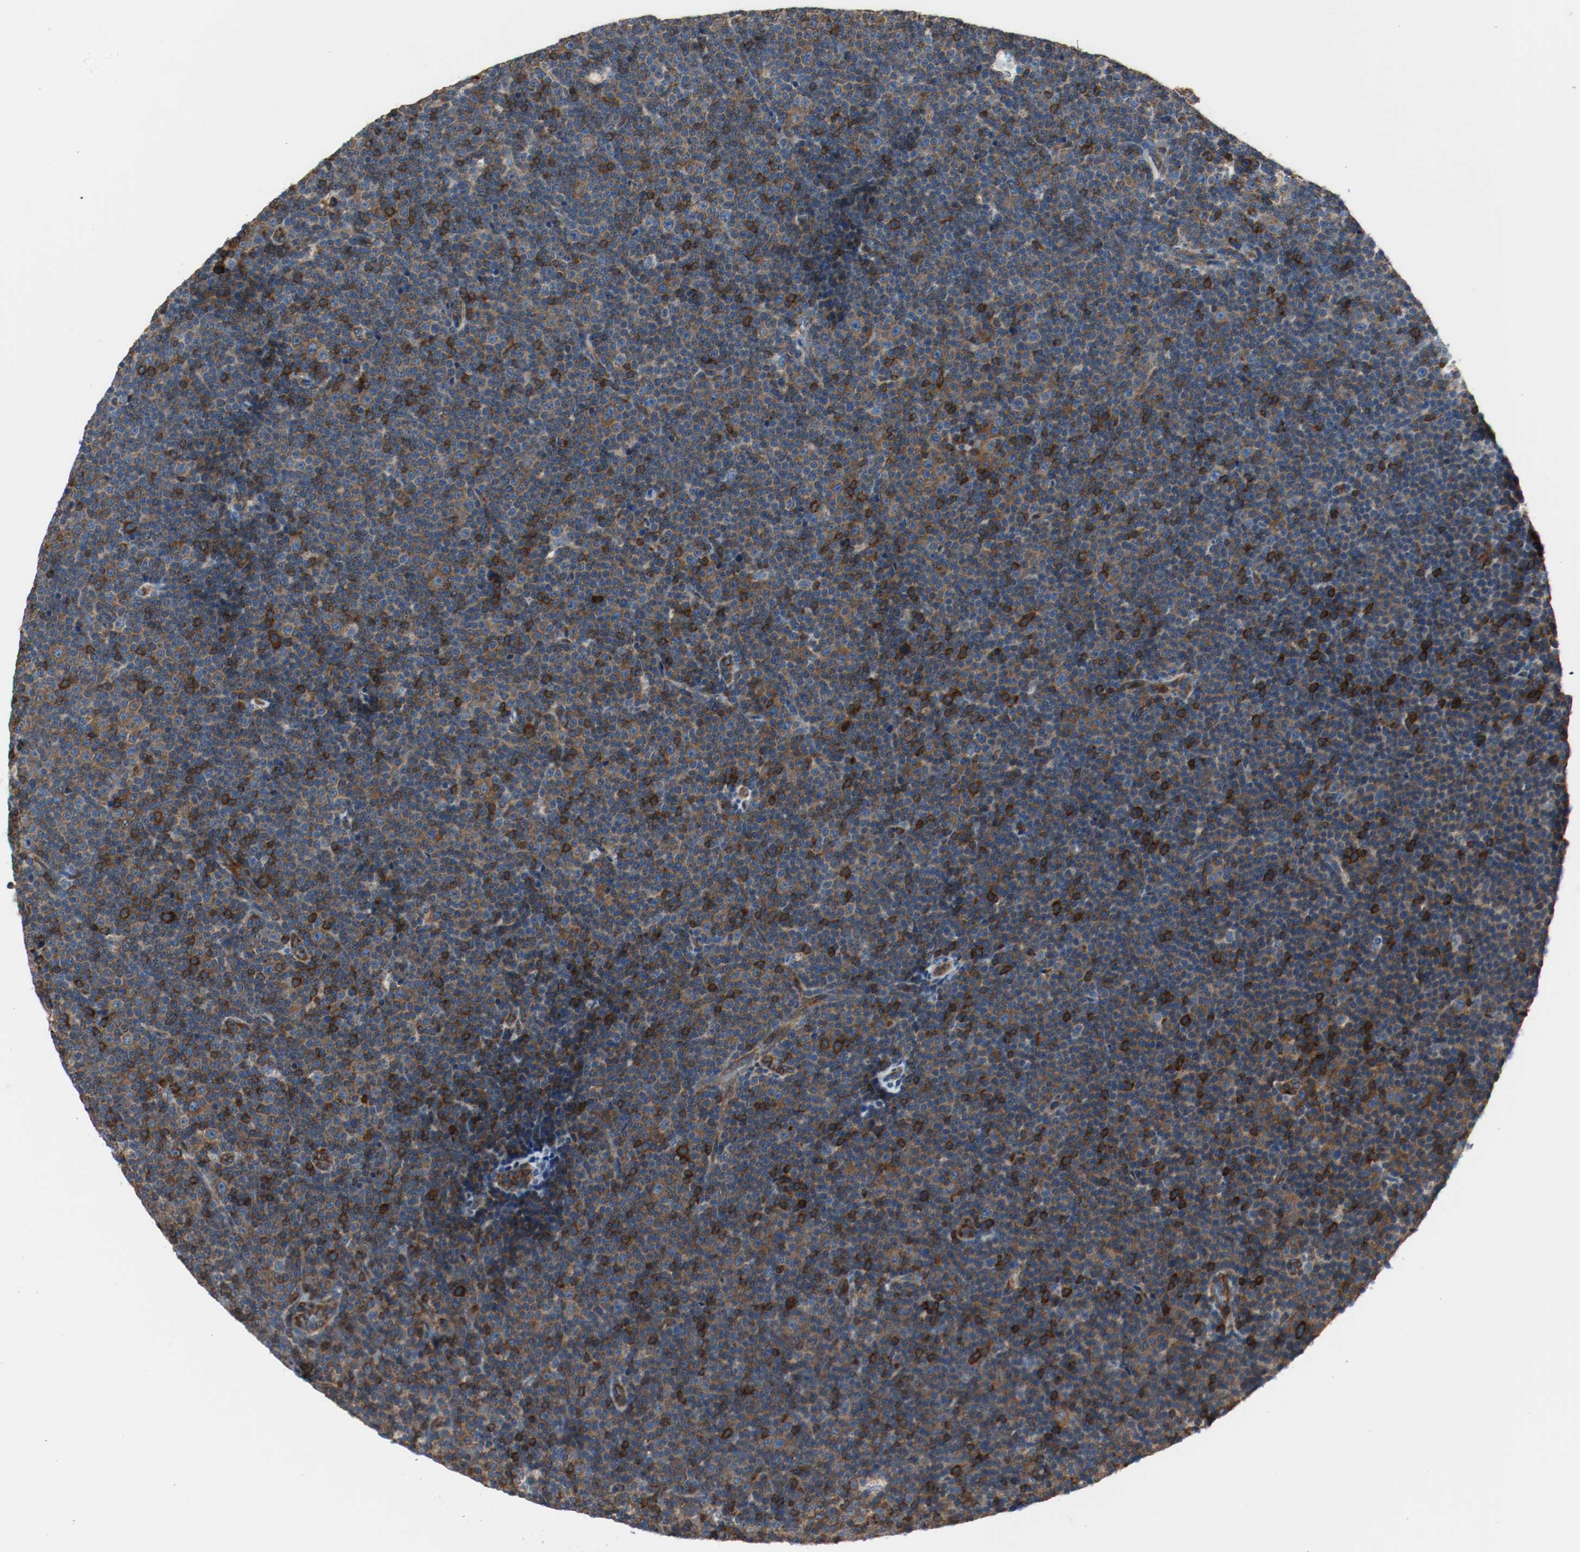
{"staining": {"intensity": "strong", "quantity": ">75%", "location": "cytoplasmic/membranous"}, "tissue": "lymphoma", "cell_type": "Tumor cells", "image_type": "cancer", "snomed": [{"axis": "morphology", "description": "Malignant lymphoma, non-Hodgkin's type, Low grade"}, {"axis": "topography", "description": "Lymph node"}], "caption": "IHC (DAB (3,3'-diaminobenzidine)) staining of lymphoma shows strong cytoplasmic/membranous protein staining in approximately >75% of tumor cells.", "gene": "PLCG1", "patient": {"sex": "female", "age": 67}}